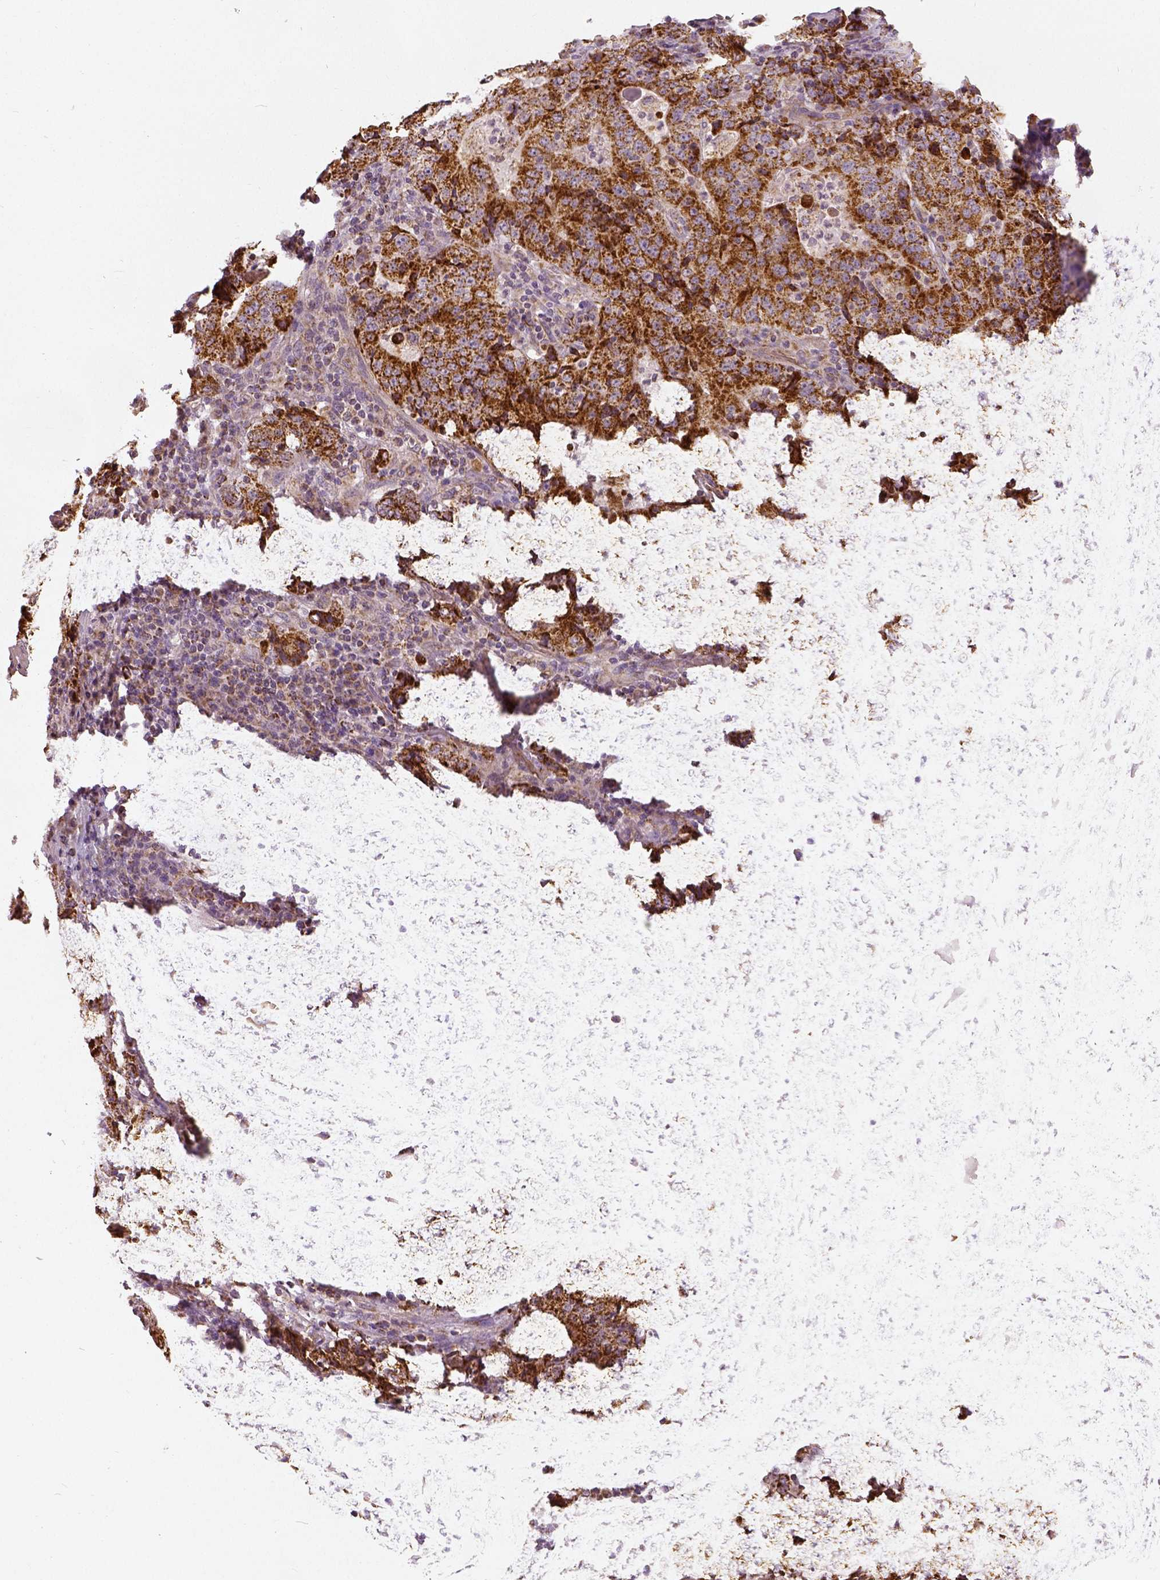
{"staining": {"intensity": "strong", "quantity": ">75%", "location": "cytoplasmic/membranous"}, "tissue": "stomach cancer", "cell_type": "Tumor cells", "image_type": "cancer", "snomed": [{"axis": "morphology", "description": "Normal tissue, NOS"}, {"axis": "morphology", "description": "Adenocarcinoma, NOS"}, {"axis": "topography", "description": "Stomach, upper"}, {"axis": "topography", "description": "Stomach"}], "caption": "Immunohistochemical staining of human stomach cancer (adenocarcinoma) demonstrates high levels of strong cytoplasmic/membranous staining in about >75% of tumor cells.", "gene": "PGAM5", "patient": {"sex": "male", "age": 59}}